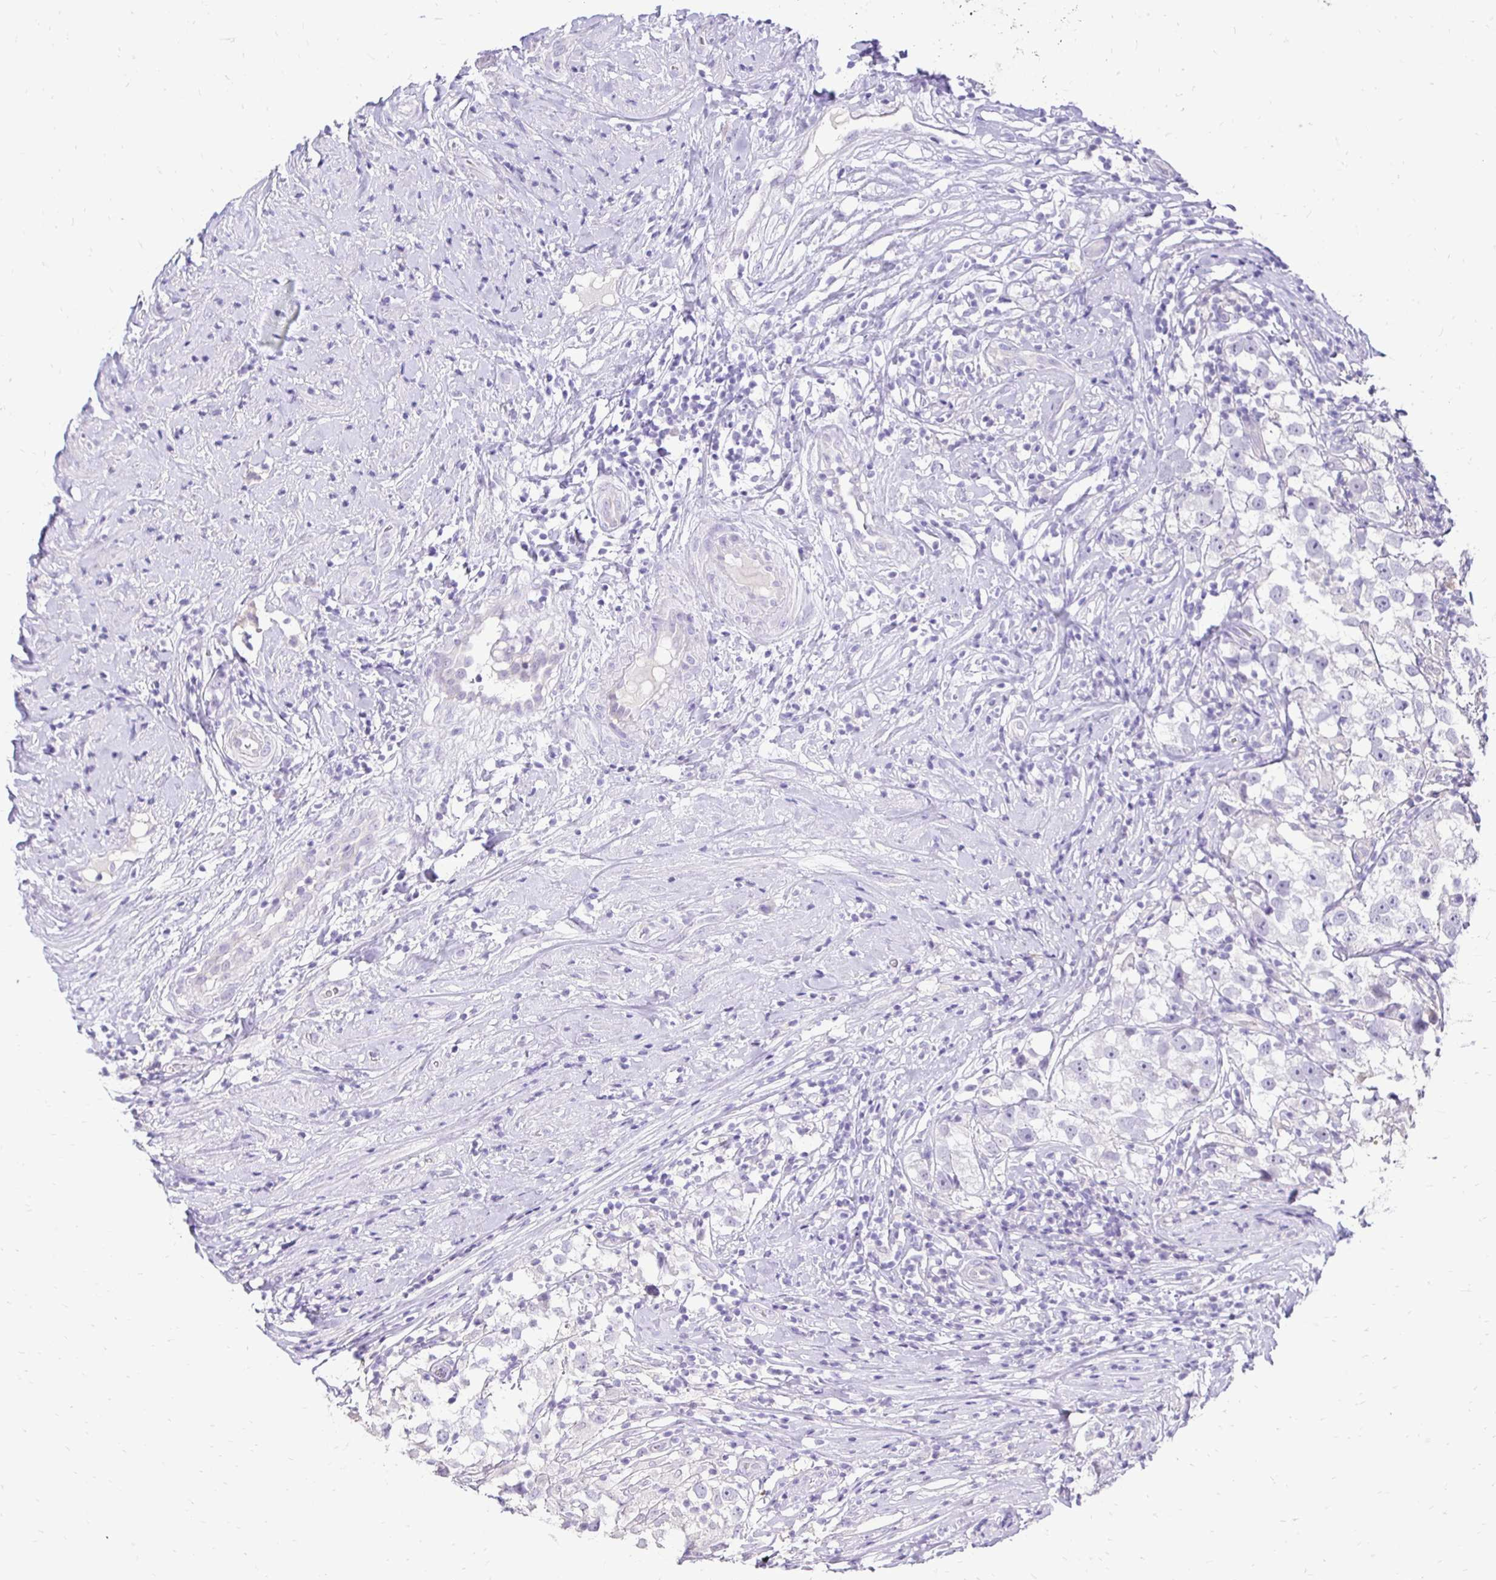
{"staining": {"intensity": "negative", "quantity": "none", "location": "none"}, "tissue": "testis cancer", "cell_type": "Tumor cells", "image_type": "cancer", "snomed": [{"axis": "morphology", "description": "Seminoma, NOS"}, {"axis": "topography", "description": "Testis"}], "caption": "High power microscopy micrograph of an IHC photomicrograph of testis seminoma, revealing no significant expression in tumor cells. (Brightfield microscopy of DAB (3,3'-diaminobenzidine) immunohistochemistry (IHC) at high magnification).", "gene": "GAS2", "patient": {"sex": "male", "age": 46}}